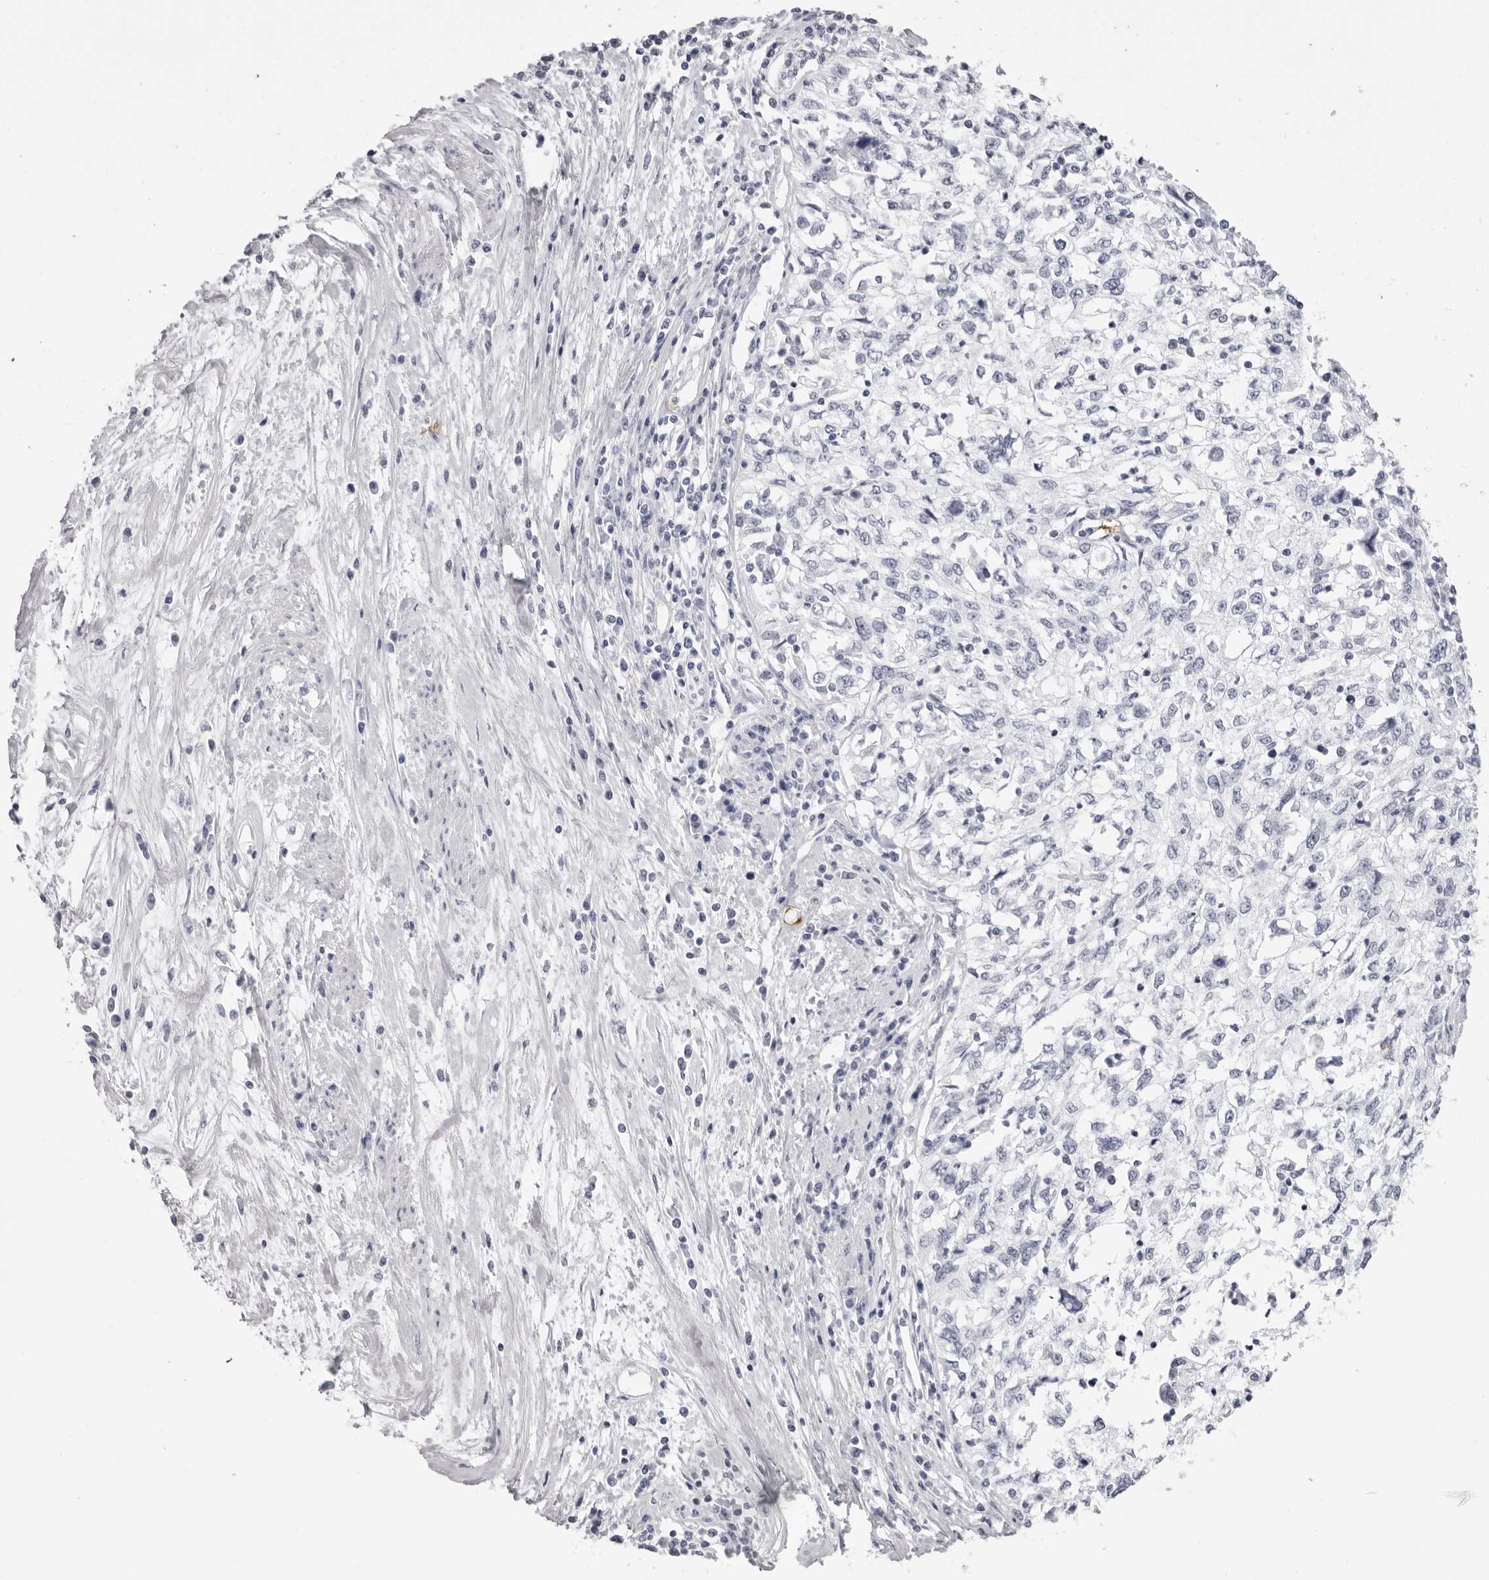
{"staining": {"intensity": "negative", "quantity": "none", "location": "none"}, "tissue": "cervical cancer", "cell_type": "Tumor cells", "image_type": "cancer", "snomed": [{"axis": "morphology", "description": "Squamous cell carcinoma, NOS"}, {"axis": "topography", "description": "Cervix"}], "caption": "High magnification brightfield microscopy of squamous cell carcinoma (cervical) stained with DAB (3,3'-diaminobenzidine) (brown) and counterstained with hematoxylin (blue): tumor cells show no significant positivity.", "gene": "SPTA1", "patient": {"sex": "female", "age": 57}}